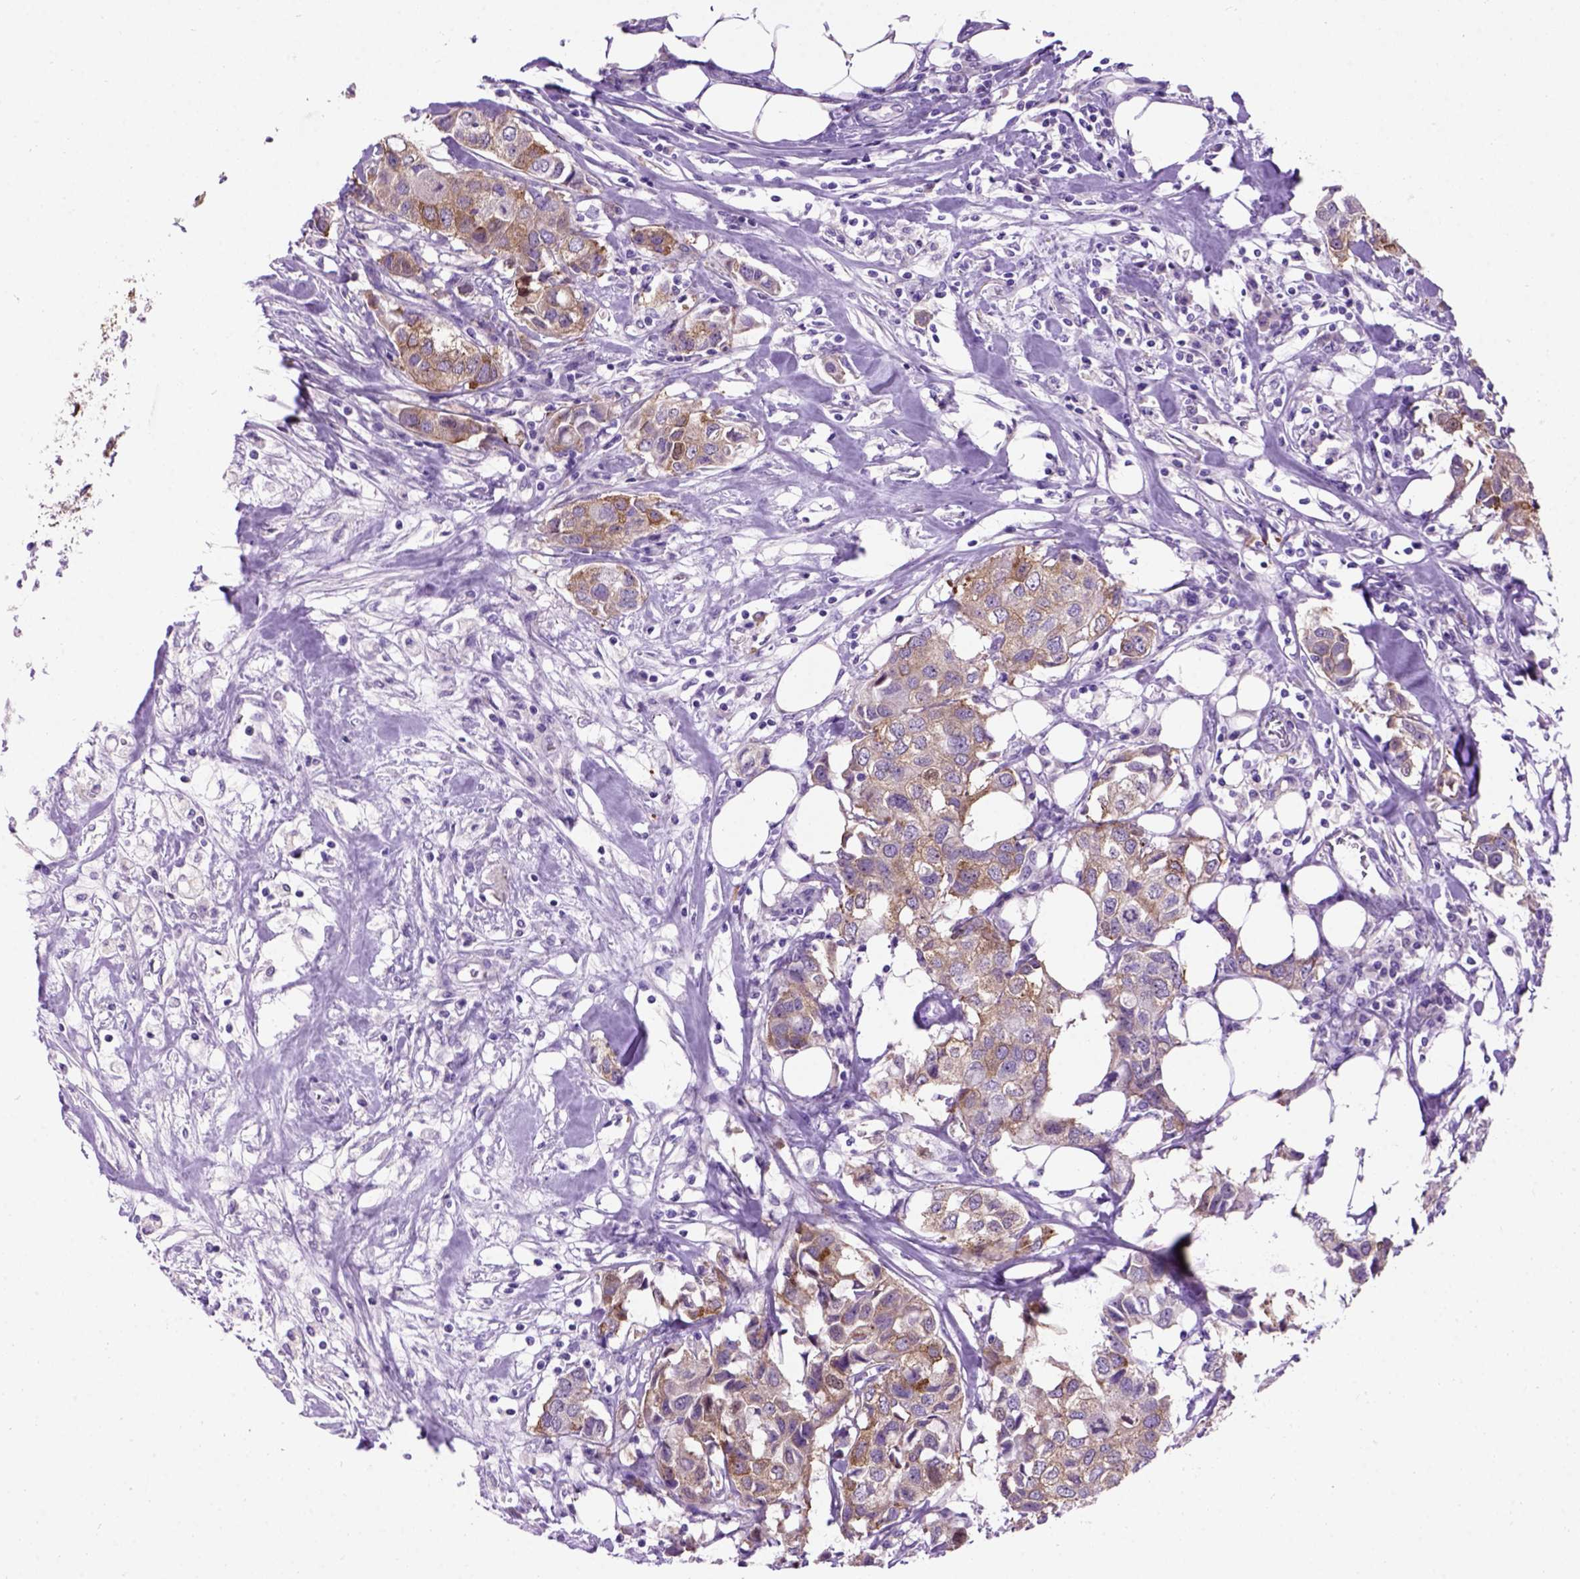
{"staining": {"intensity": "moderate", "quantity": "25%-75%", "location": "cytoplasmic/membranous"}, "tissue": "breast cancer", "cell_type": "Tumor cells", "image_type": "cancer", "snomed": [{"axis": "morphology", "description": "Duct carcinoma"}, {"axis": "topography", "description": "Breast"}], "caption": "Human intraductal carcinoma (breast) stained for a protein (brown) exhibits moderate cytoplasmic/membranous positive positivity in about 25%-75% of tumor cells.", "gene": "MAPT", "patient": {"sex": "female", "age": 80}}